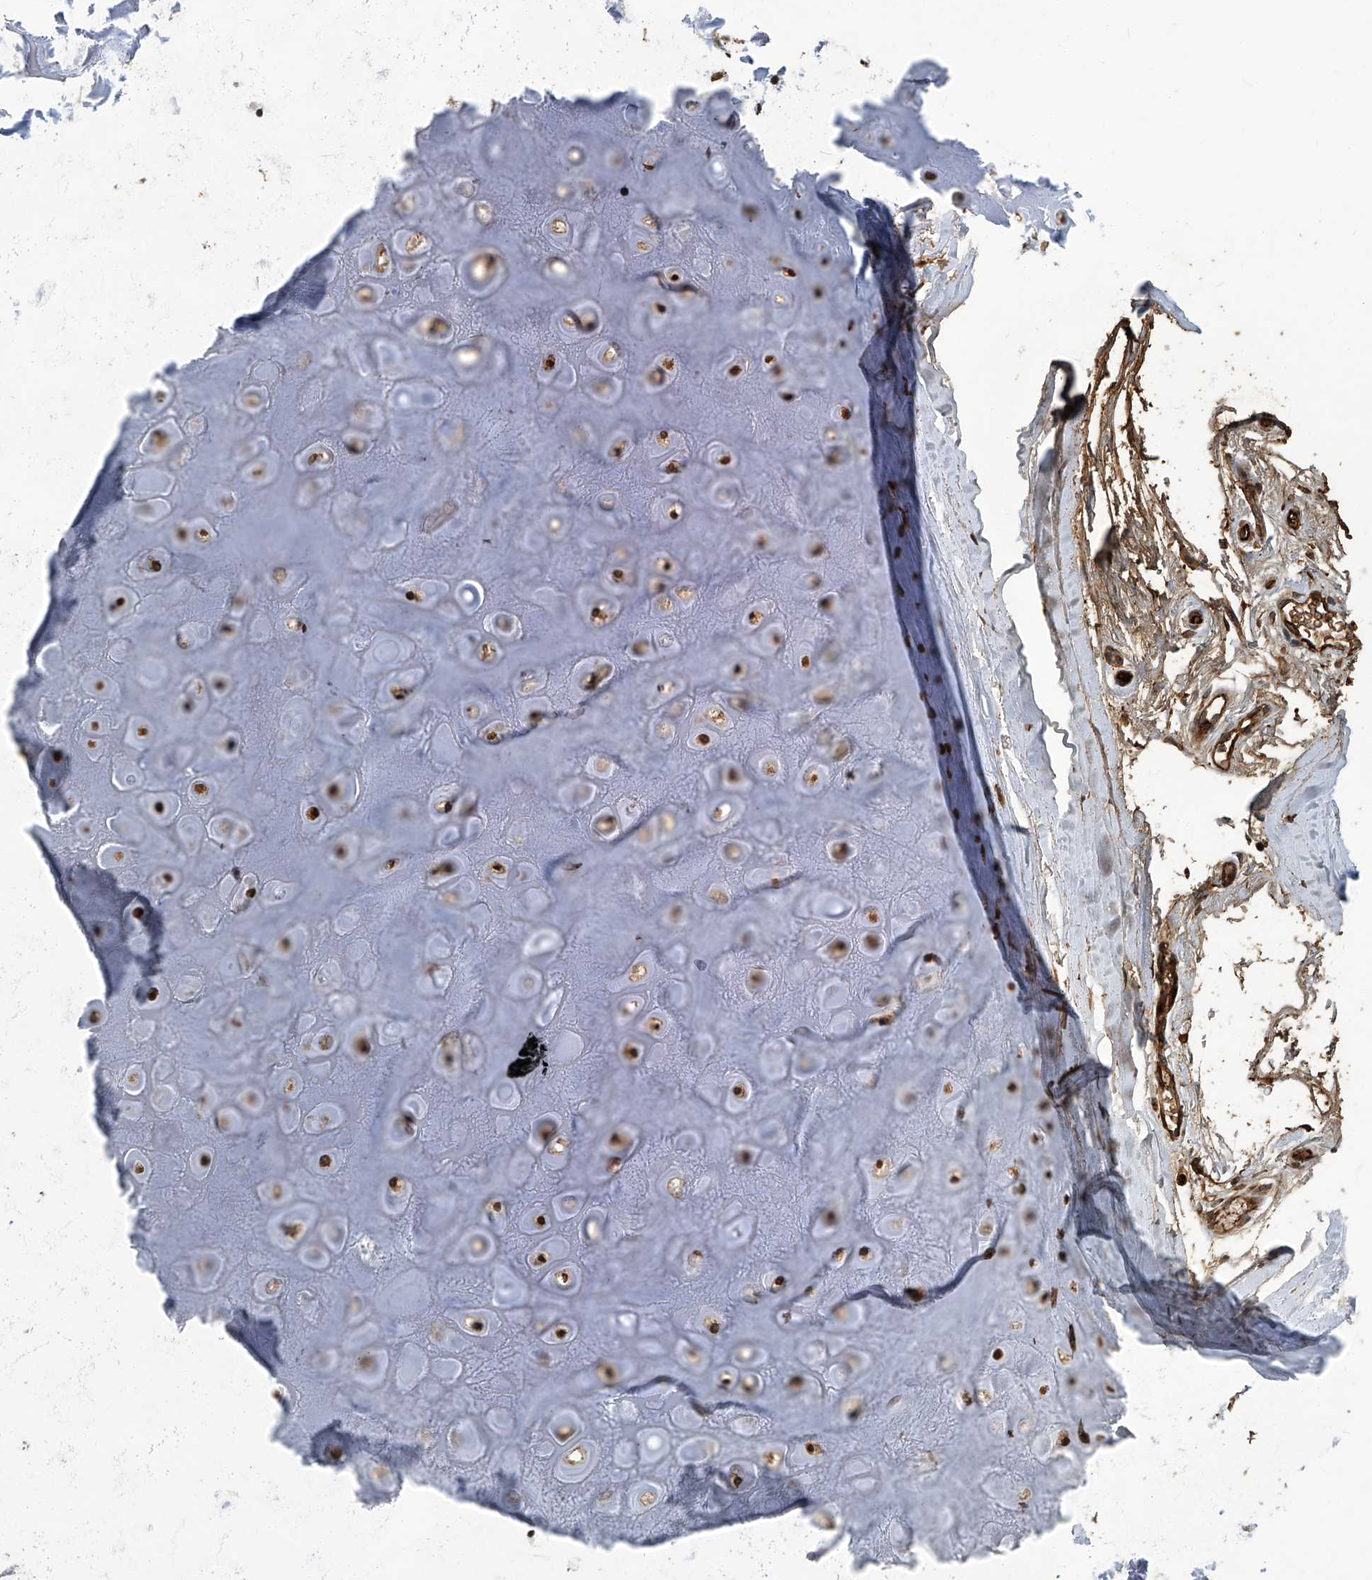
{"staining": {"intensity": "moderate", "quantity": ">75%", "location": "cytoplasmic/membranous,nuclear"}, "tissue": "adipose tissue", "cell_type": "Adipocytes", "image_type": "normal", "snomed": [{"axis": "morphology", "description": "Normal tissue, NOS"}, {"axis": "morphology", "description": "Basal cell carcinoma"}, {"axis": "topography", "description": "Skin"}], "caption": "Adipose tissue stained with a brown dye exhibits moderate cytoplasmic/membranous,nuclear positive expression in about >75% of adipocytes.", "gene": "GPR132", "patient": {"sex": "female", "age": 89}}